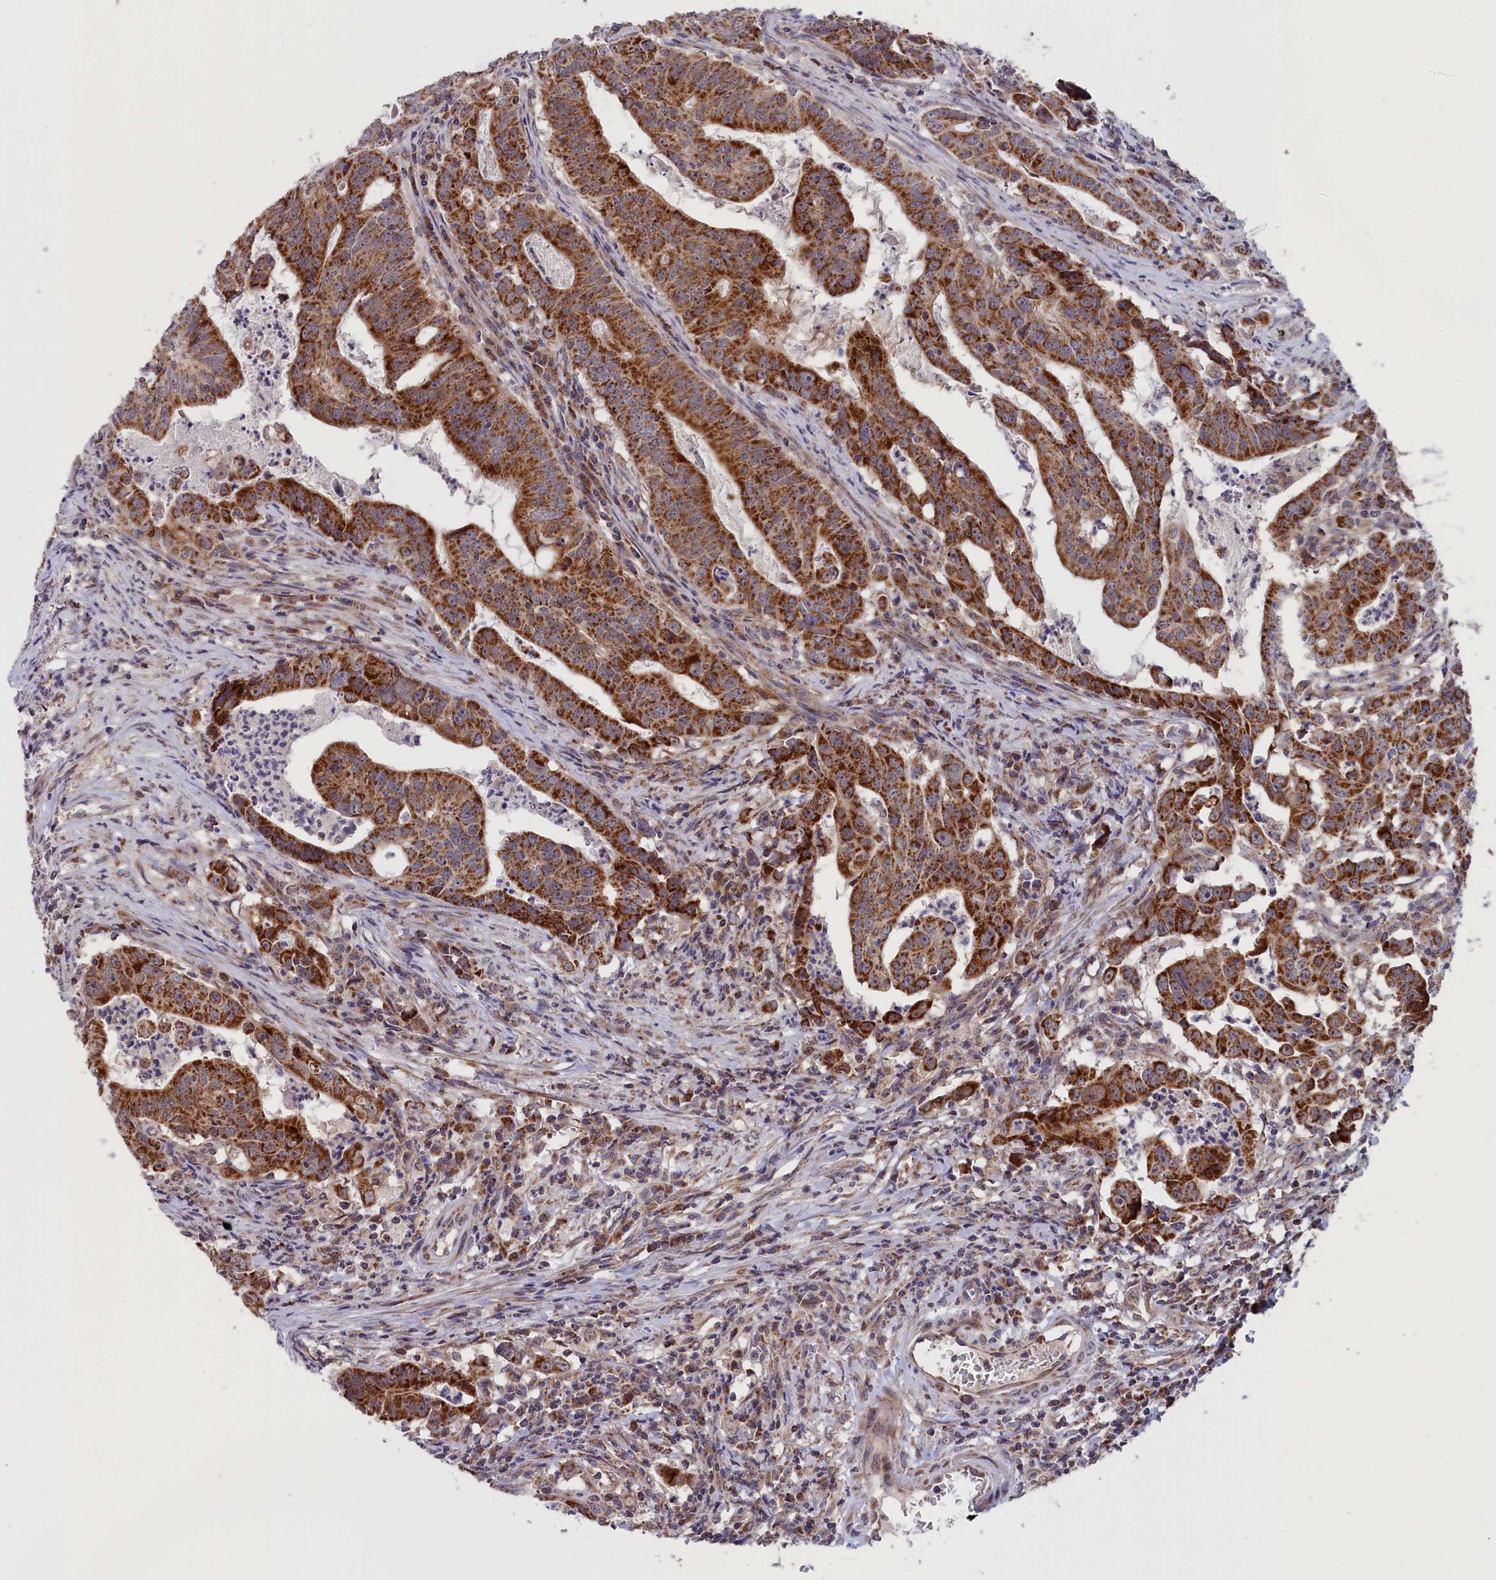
{"staining": {"intensity": "strong", "quantity": ">75%", "location": "cytoplasmic/membranous"}, "tissue": "colorectal cancer", "cell_type": "Tumor cells", "image_type": "cancer", "snomed": [{"axis": "morphology", "description": "Adenocarcinoma, NOS"}, {"axis": "topography", "description": "Rectum"}], "caption": "Immunohistochemical staining of colorectal cancer shows high levels of strong cytoplasmic/membranous protein positivity in about >75% of tumor cells. The protein is stained brown, and the nuclei are stained in blue (DAB IHC with brightfield microscopy, high magnification).", "gene": "TIMM44", "patient": {"sex": "male", "age": 69}}